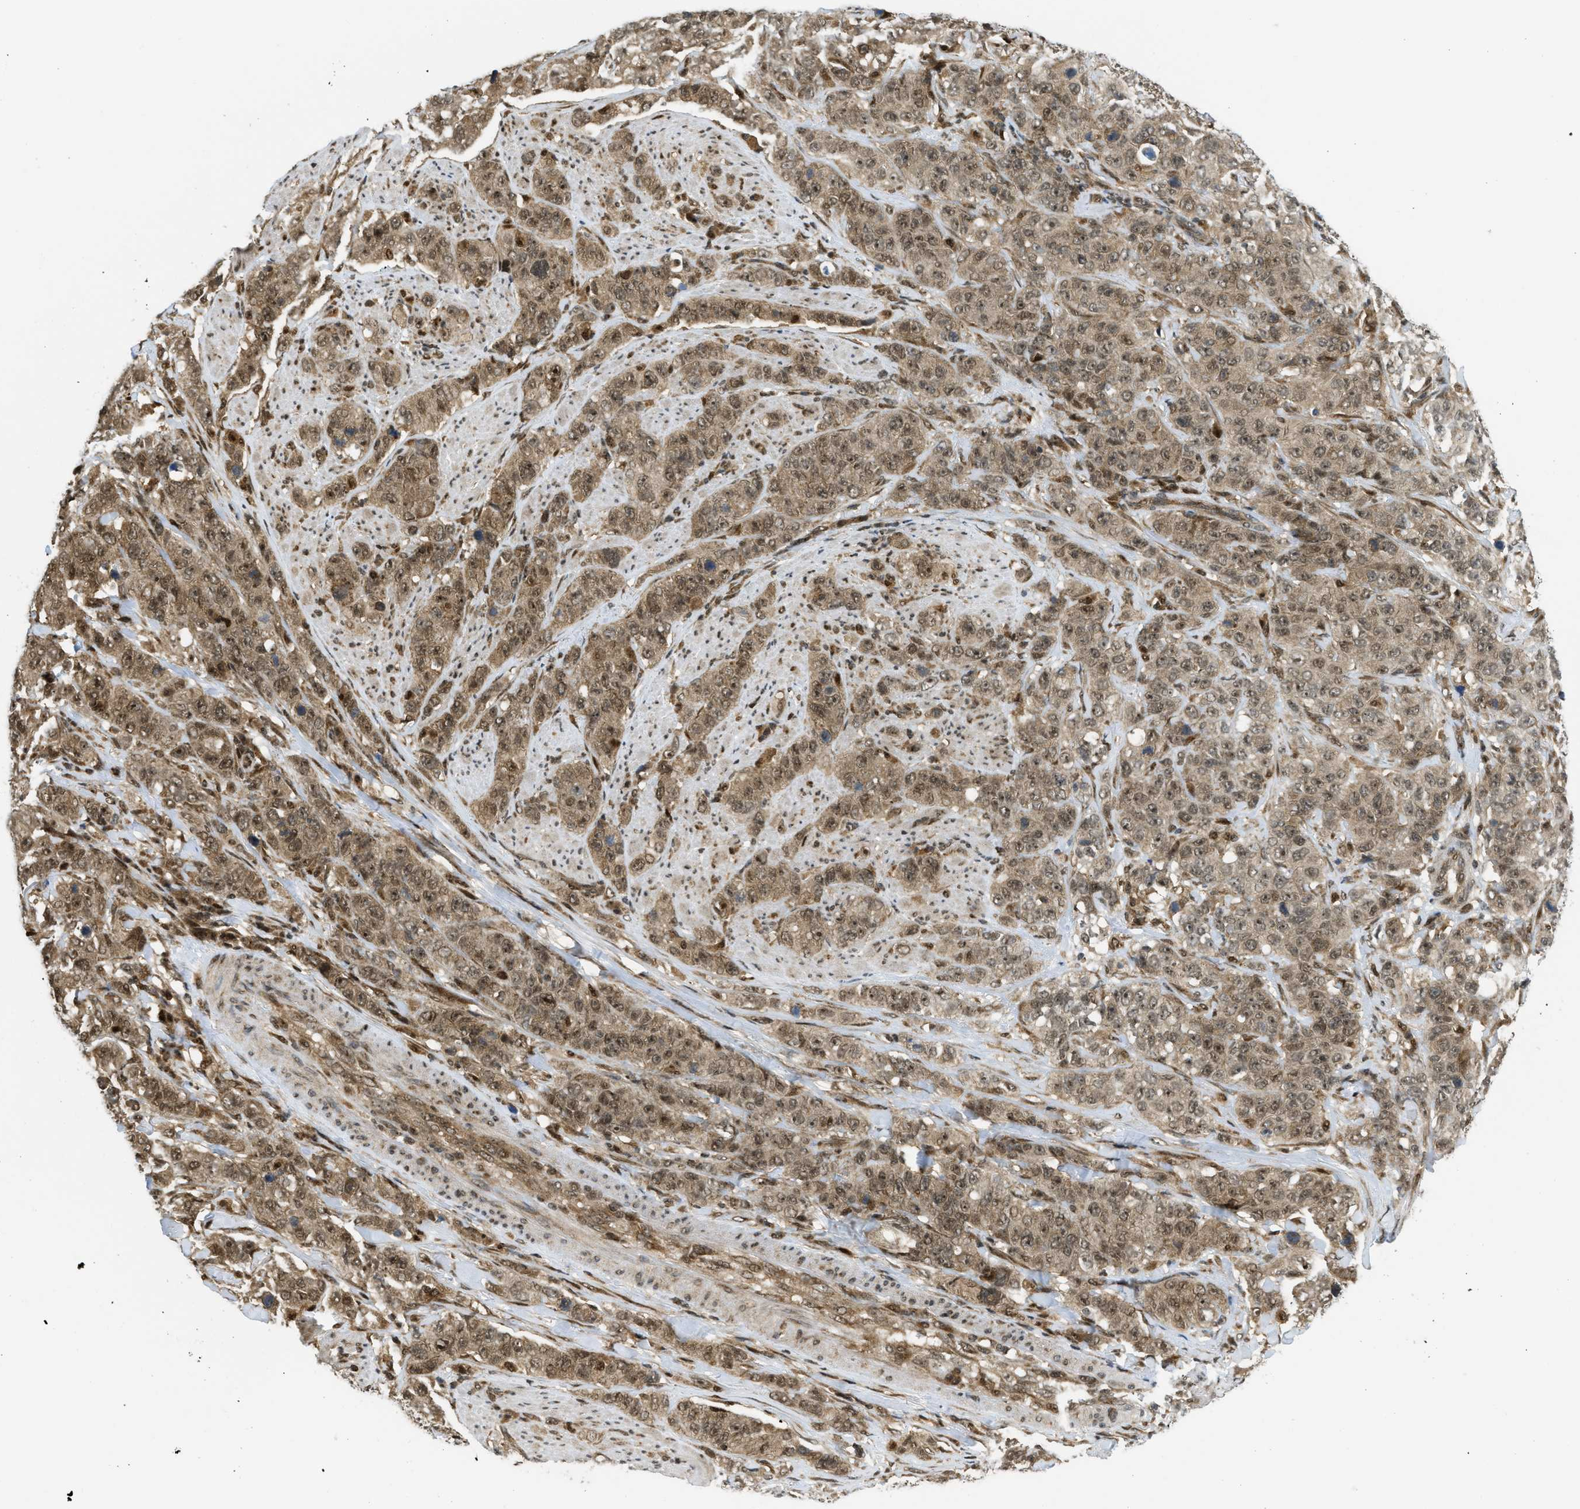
{"staining": {"intensity": "moderate", "quantity": ">75%", "location": "cytoplasmic/membranous,nuclear"}, "tissue": "stomach cancer", "cell_type": "Tumor cells", "image_type": "cancer", "snomed": [{"axis": "morphology", "description": "Adenocarcinoma, NOS"}, {"axis": "topography", "description": "Stomach"}], "caption": "Approximately >75% of tumor cells in human stomach cancer display moderate cytoplasmic/membranous and nuclear protein positivity as visualized by brown immunohistochemical staining.", "gene": "TACC1", "patient": {"sex": "male", "age": 48}}